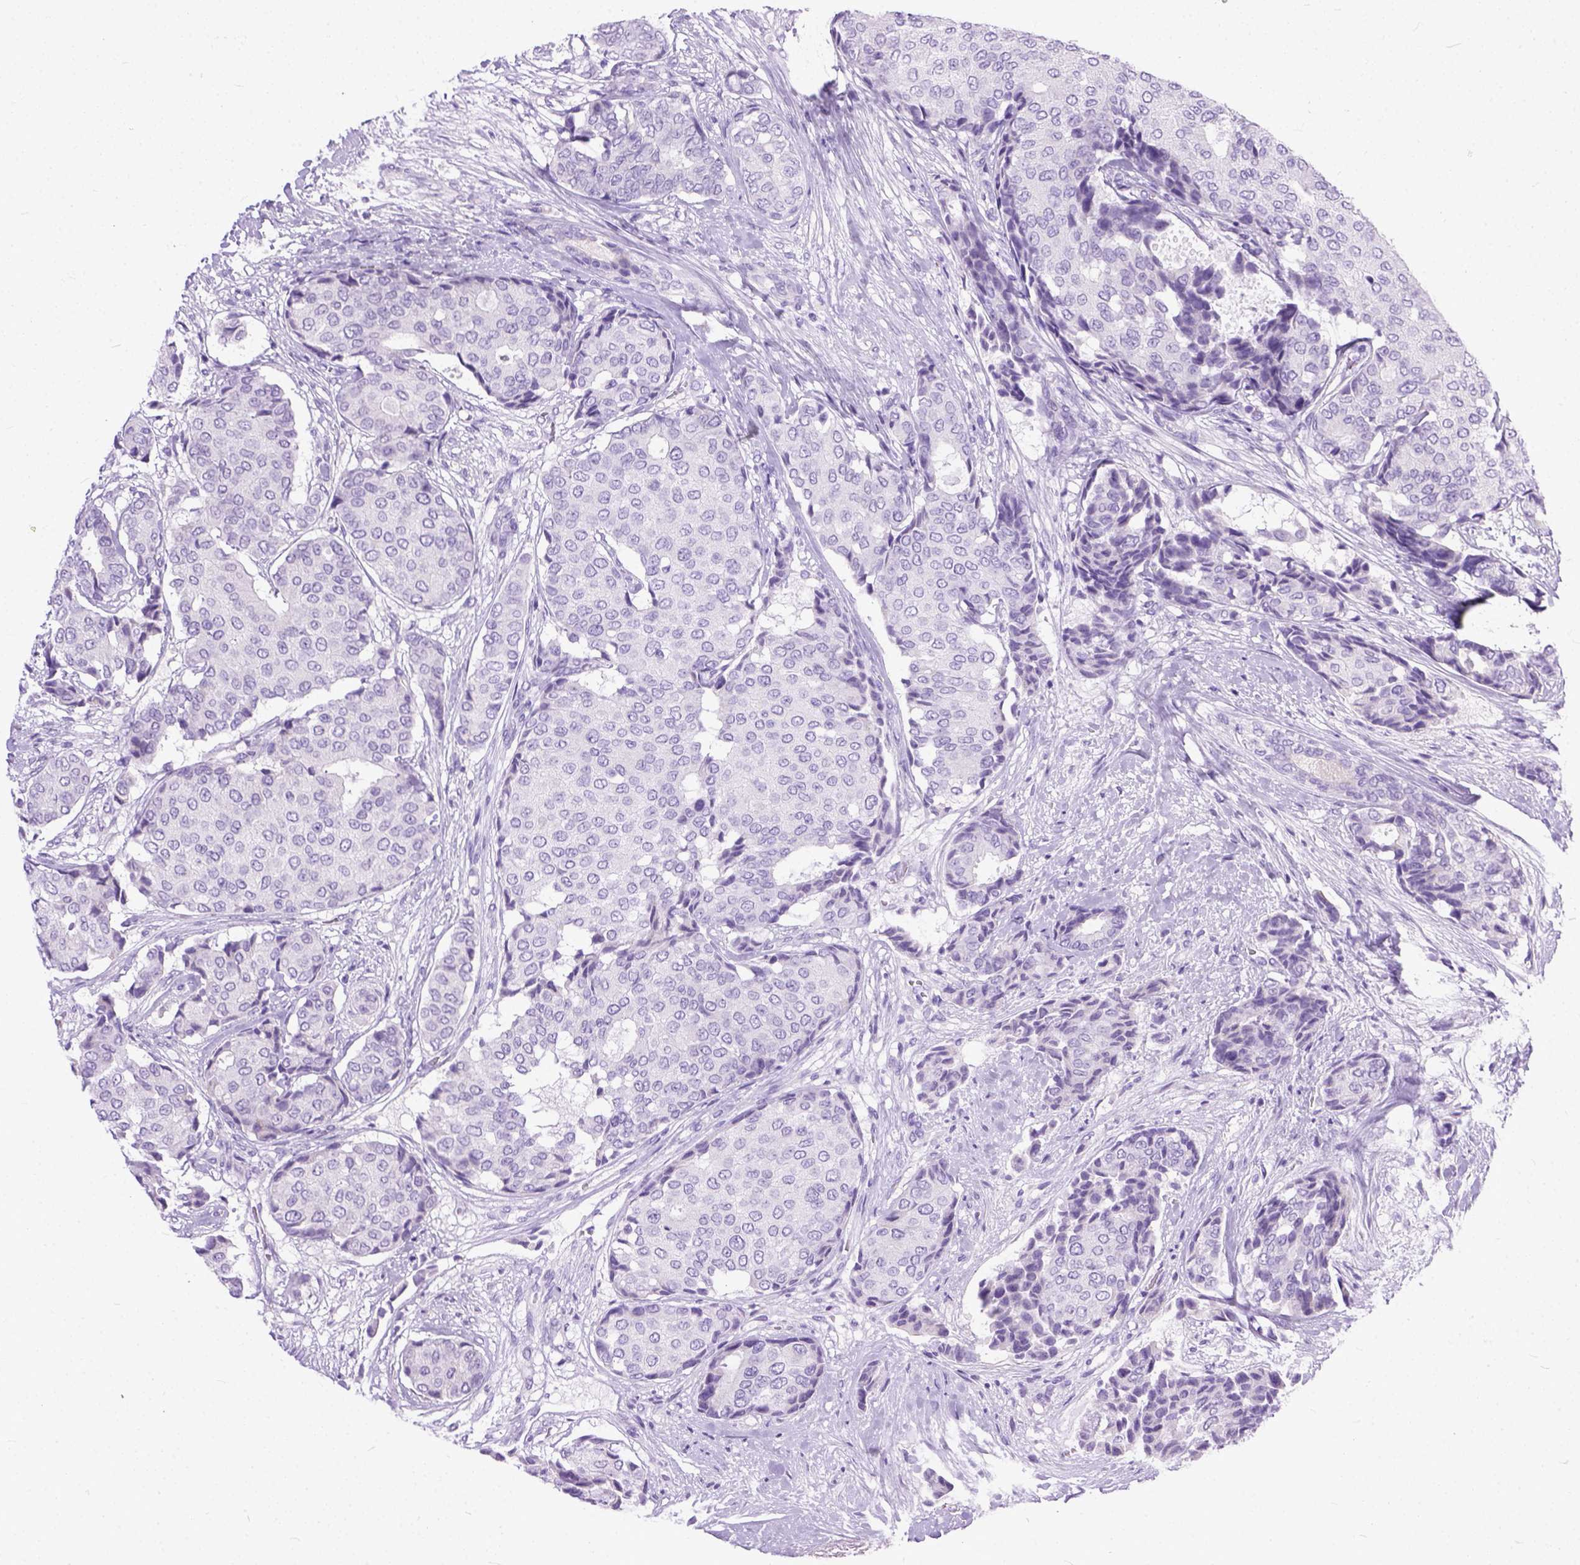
{"staining": {"intensity": "negative", "quantity": "none", "location": "none"}, "tissue": "breast cancer", "cell_type": "Tumor cells", "image_type": "cancer", "snomed": [{"axis": "morphology", "description": "Duct carcinoma"}, {"axis": "topography", "description": "Breast"}], "caption": "A micrograph of intraductal carcinoma (breast) stained for a protein displays no brown staining in tumor cells. (Stains: DAB (3,3'-diaminobenzidine) immunohistochemistry (IHC) with hematoxylin counter stain, Microscopy: brightfield microscopy at high magnification).", "gene": "PLK5", "patient": {"sex": "female", "age": 75}}